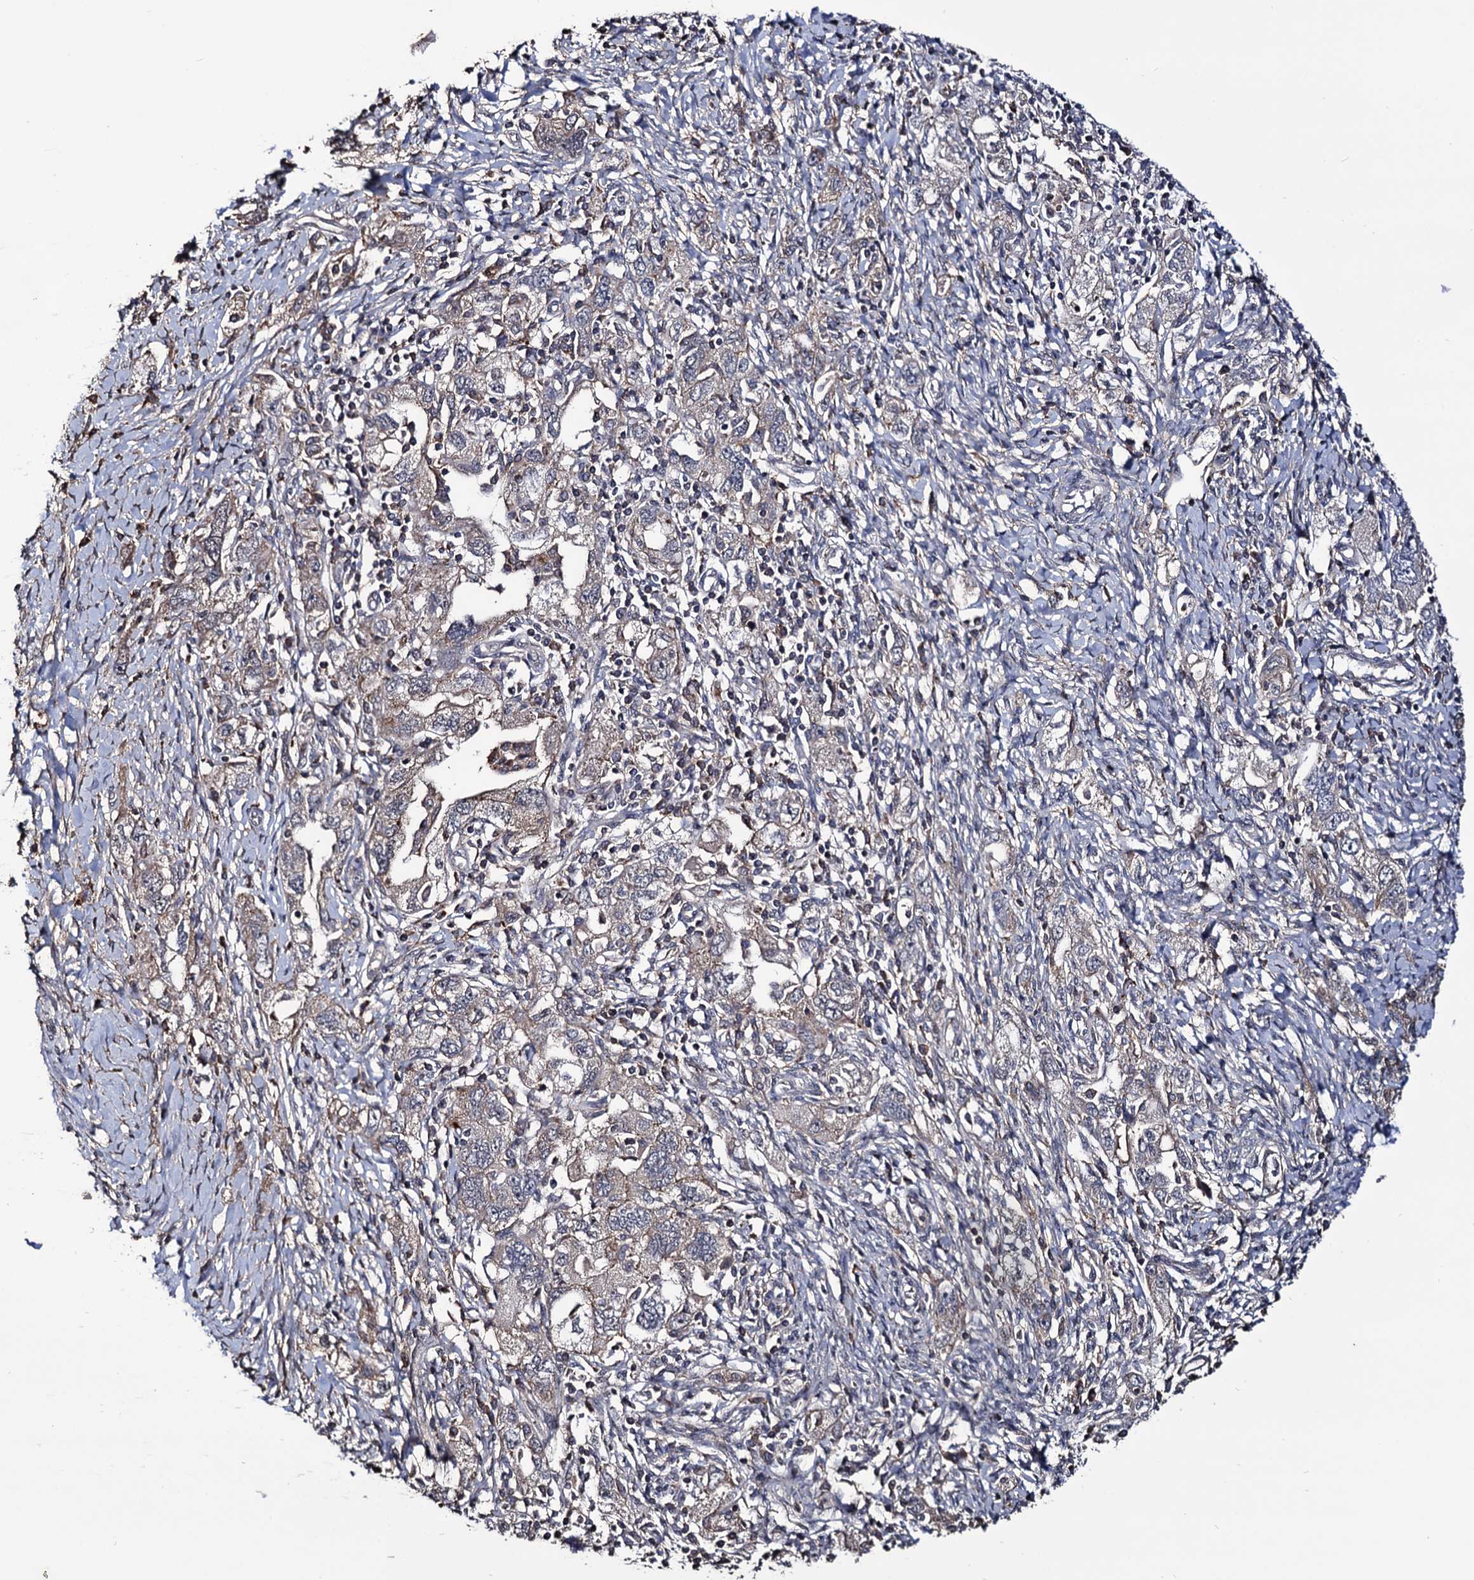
{"staining": {"intensity": "weak", "quantity": "<25%", "location": "cytoplasmic/membranous"}, "tissue": "ovarian cancer", "cell_type": "Tumor cells", "image_type": "cancer", "snomed": [{"axis": "morphology", "description": "Carcinoma, NOS"}, {"axis": "morphology", "description": "Cystadenocarcinoma, serous, NOS"}, {"axis": "topography", "description": "Ovary"}], "caption": "High power microscopy histopathology image of an IHC histopathology image of ovarian cancer, revealing no significant staining in tumor cells.", "gene": "MICAL2", "patient": {"sex": "female", "age": 69}}